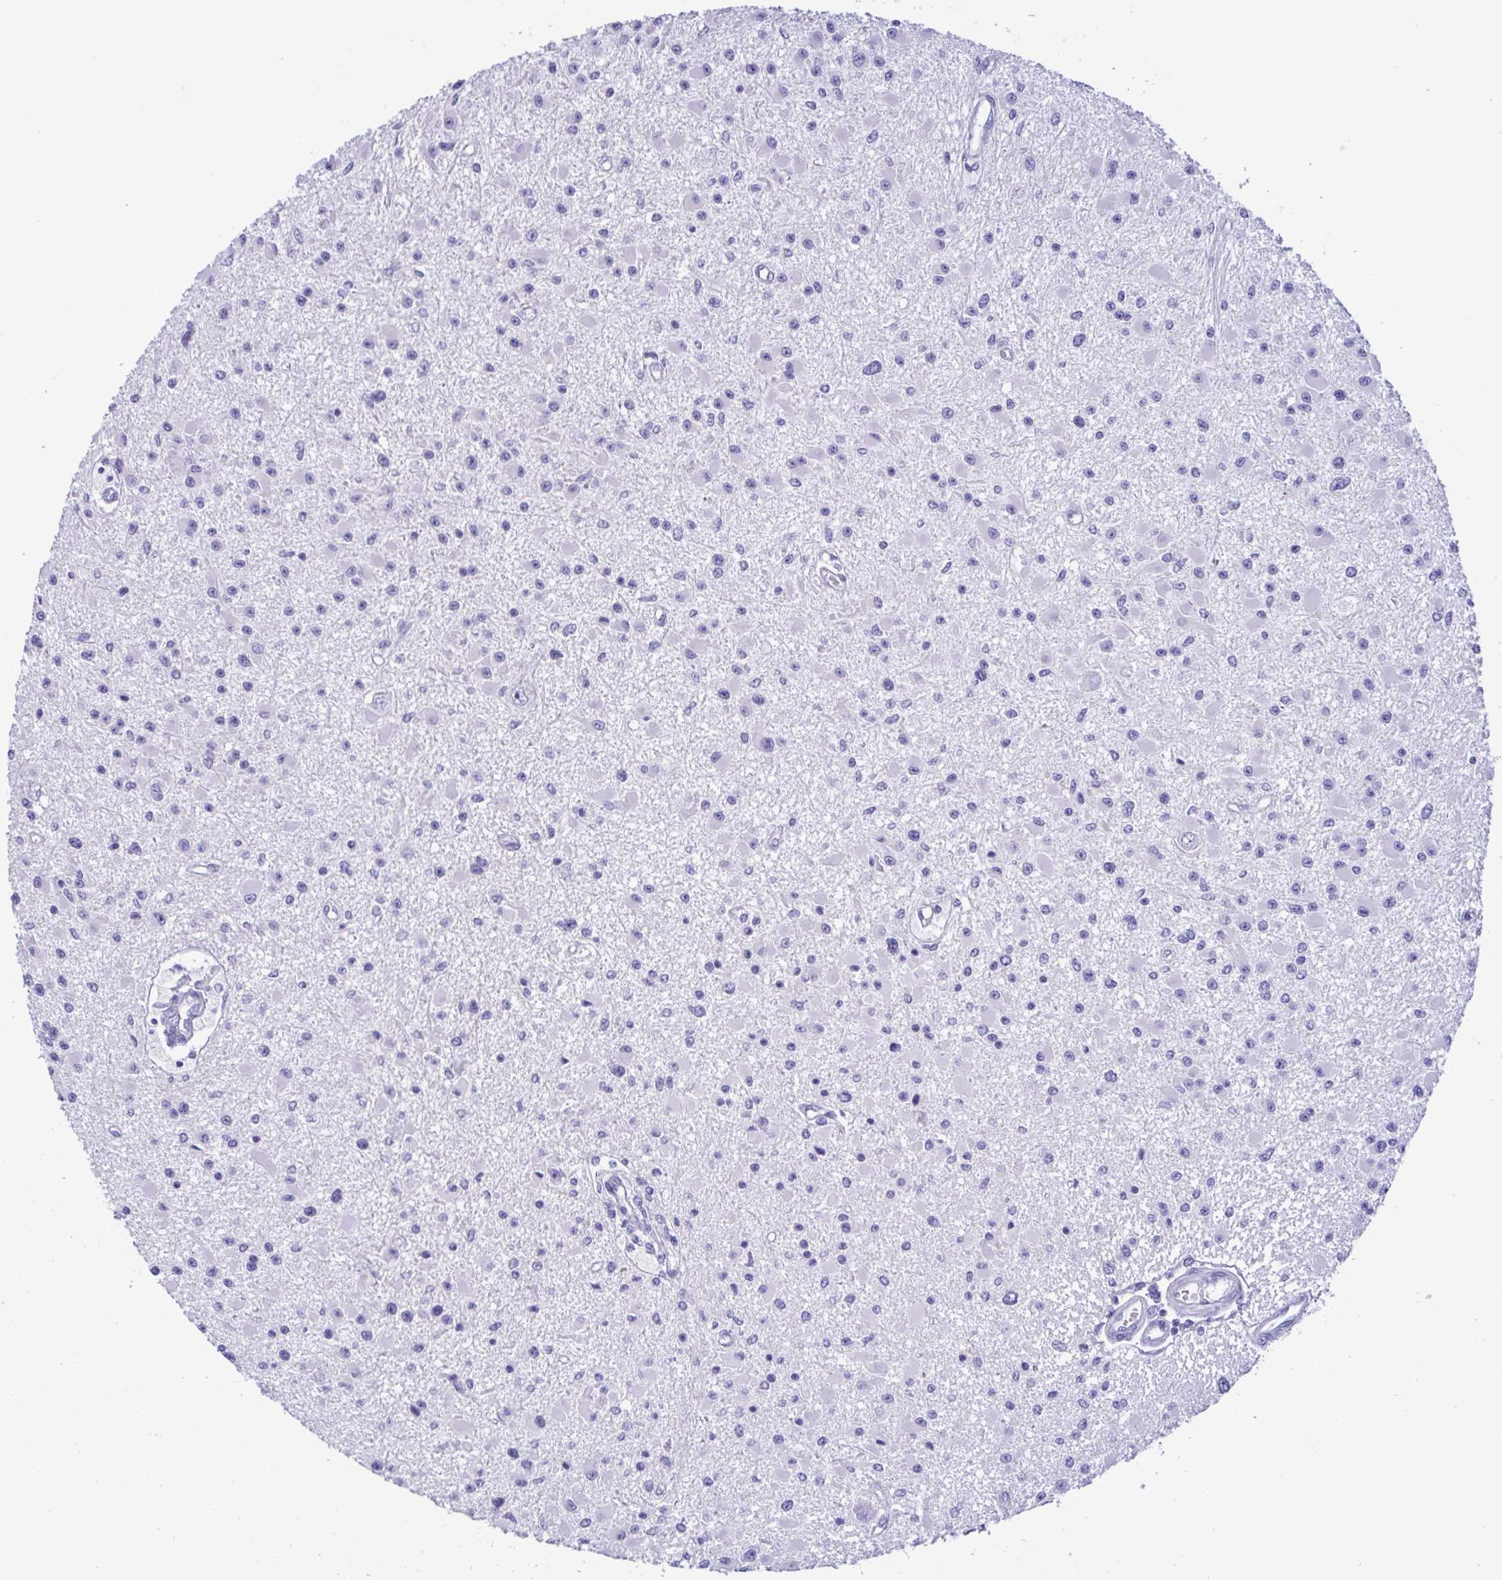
{"staining": {"intensity": "negative", "quantity": "none", "location": "none"}, "tissue": "glioma", "cell_type": "Tumor cells", "image_type": "cancer", "snomed": [{"axis": "morphology", "description": "Glioma, malignant, High grade"}, {"axis": "topography", "description": "Brain"}], "caption": "Image shows no significant protein staining in tumor cells of glioma.", "gene": "TSPY2", "patient": {"sex": "male", "age": 54}}